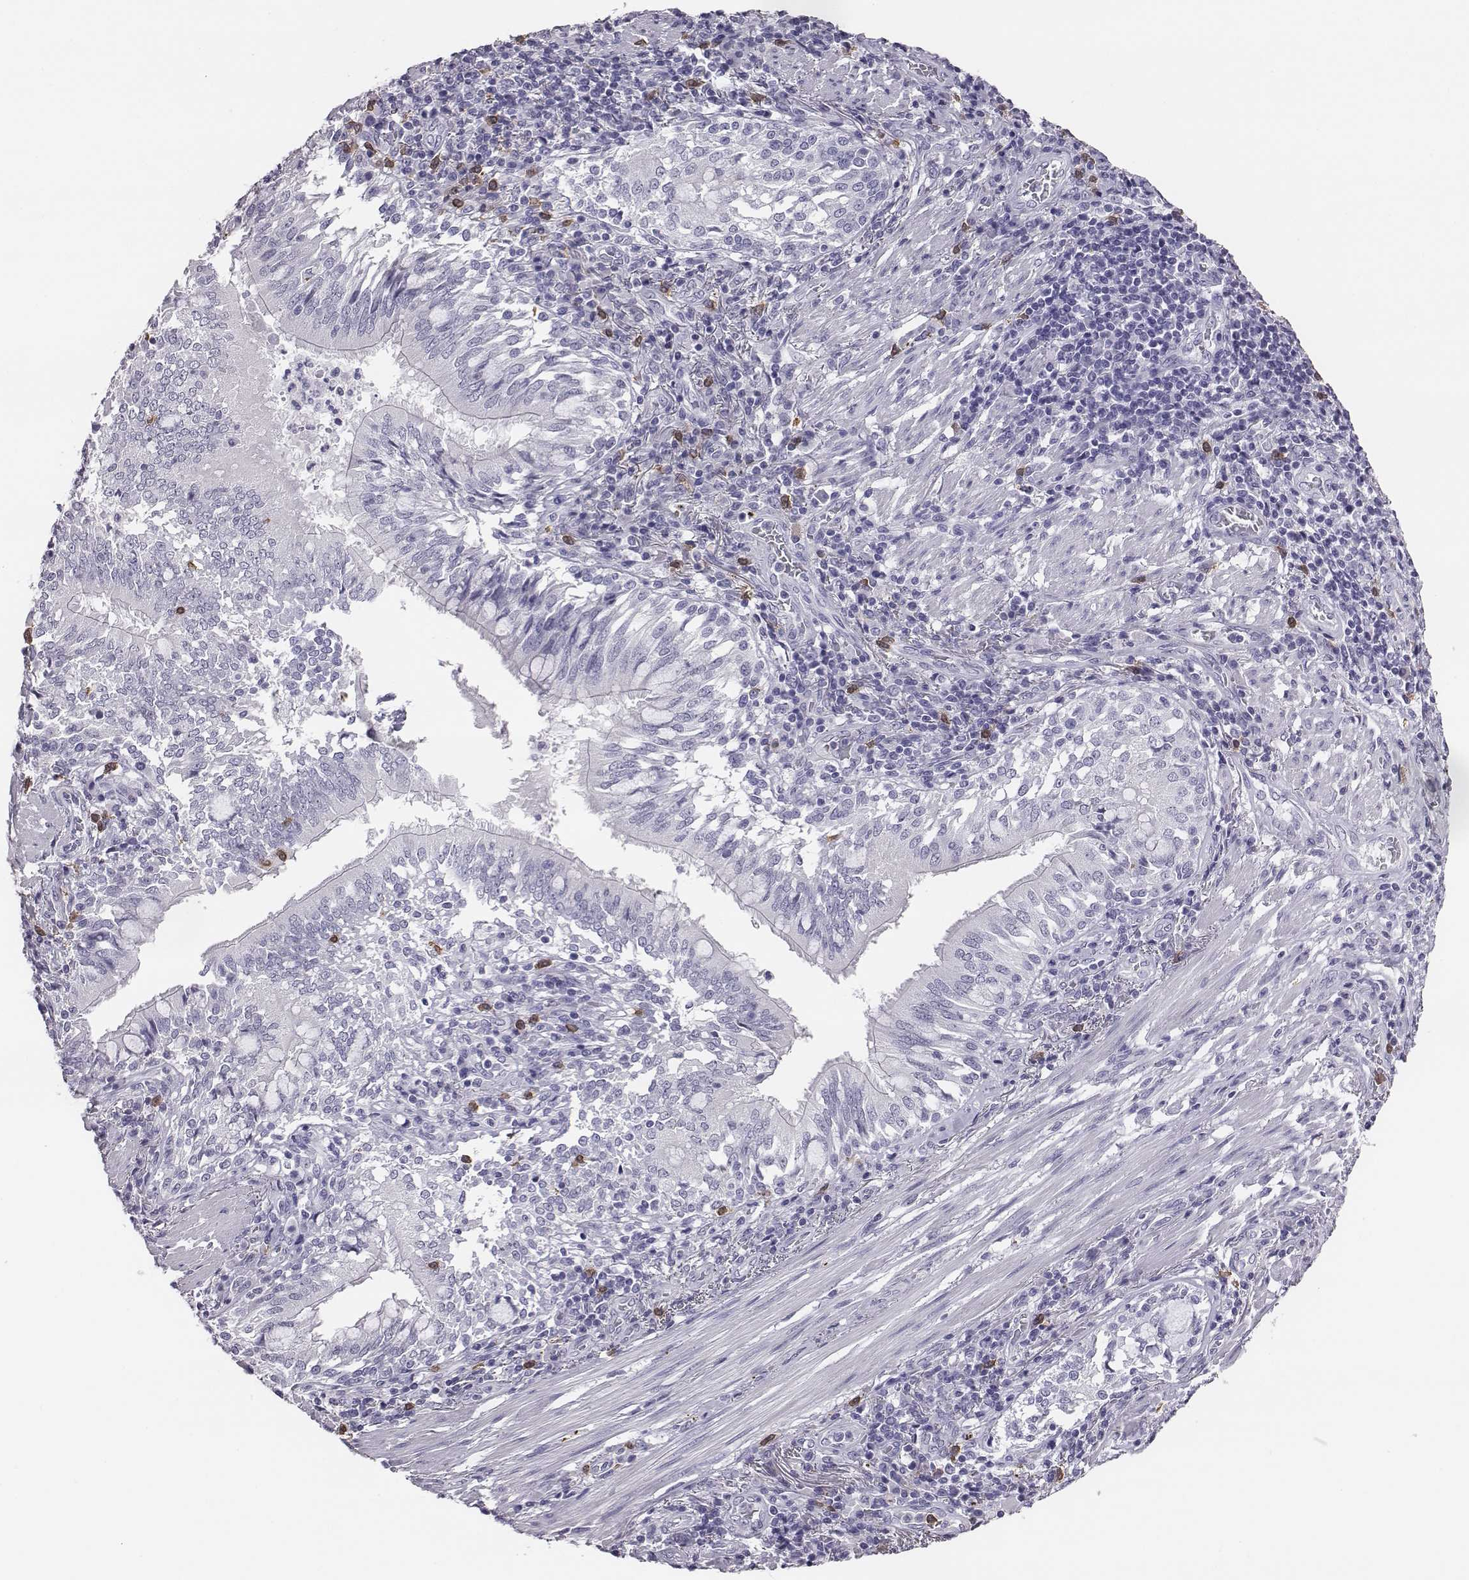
{"staining": {"intensity": "negative", "quantity": "none", "location": "none"}, "tissue": "lung cancer", "cell_type": "Tumor cells", "image_type": "cancer", "snomed": [{"axis": "morphology", "description": "Normal tissue, NOS"}, {"axis": "morphology", "description": "Squamous cell carcinoma, NOS"}, {"axis": "topography", "description": "Bronchus"}, {"axis": "topography", "description": "Lung"}], "caption": "An IHC photomicrograph of lung cancer (squamous cell carcinoma) is shown. There is no staining in tumor cells of lung cancer (squamous cell carcinoma). Nuclei are stained in blue.", "gene": "ACOD1", "patient": {"sex": "male", "age": 64}}